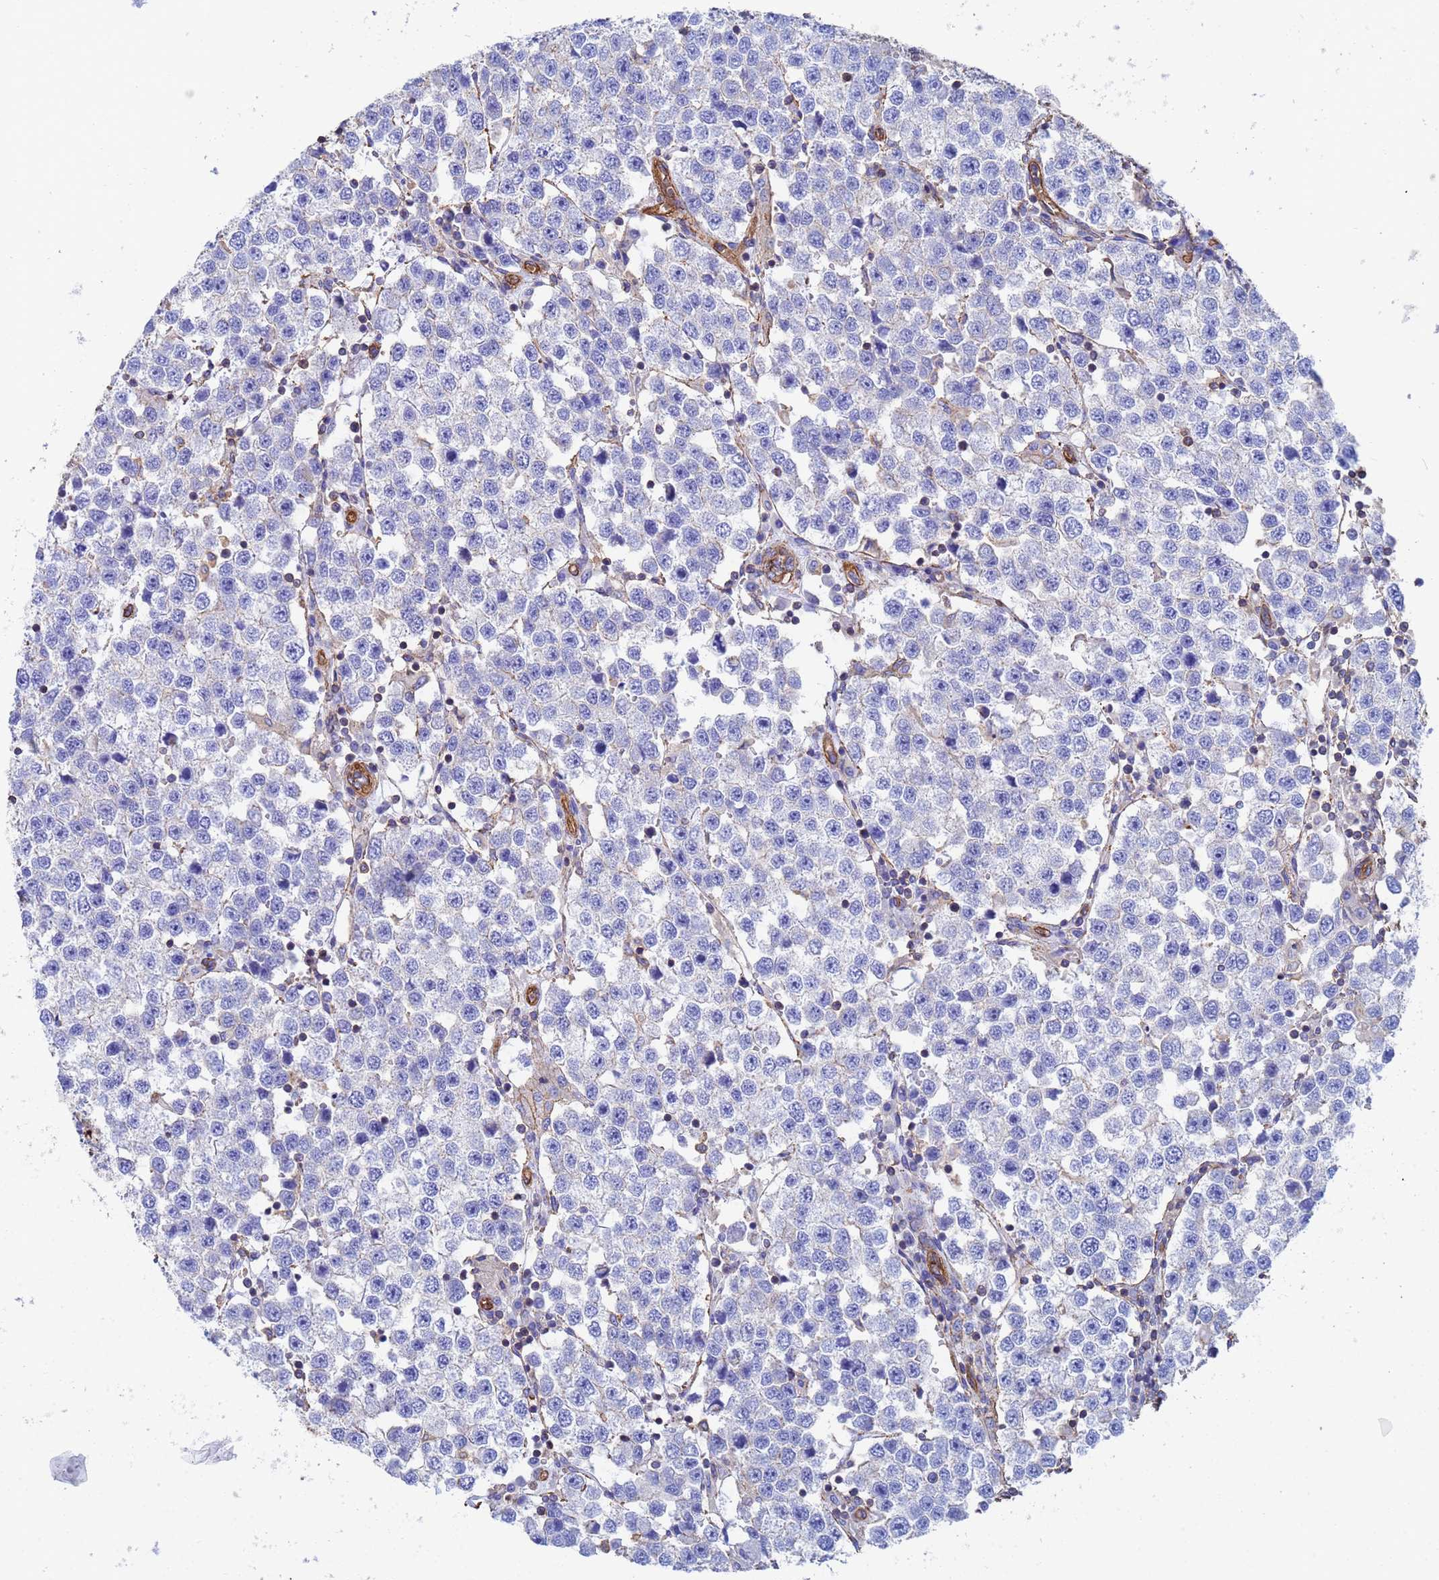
{"staining": {"intensity": "negative", "quantity": "none", "location": "none"}, "tissue": "testis cancer", "cell_type": "Tumor cells", "image_type": "cancer", "snomed": [{"axis": "morphology", "description": "Seminoma, NOS"}, {"axis": "topography", "description": "Testis"}], "caption": "Immunohistochemistry photomicrograph of neoplastic tissue: testis cancer (seminoma) stained with DAB reveals no significant protein expression in tumor cells. (Immunohistochemistry, brightfield microscopy, high magnification).", "gene": "MYL12A", "patient": {"sex": "male", "age": 37}}